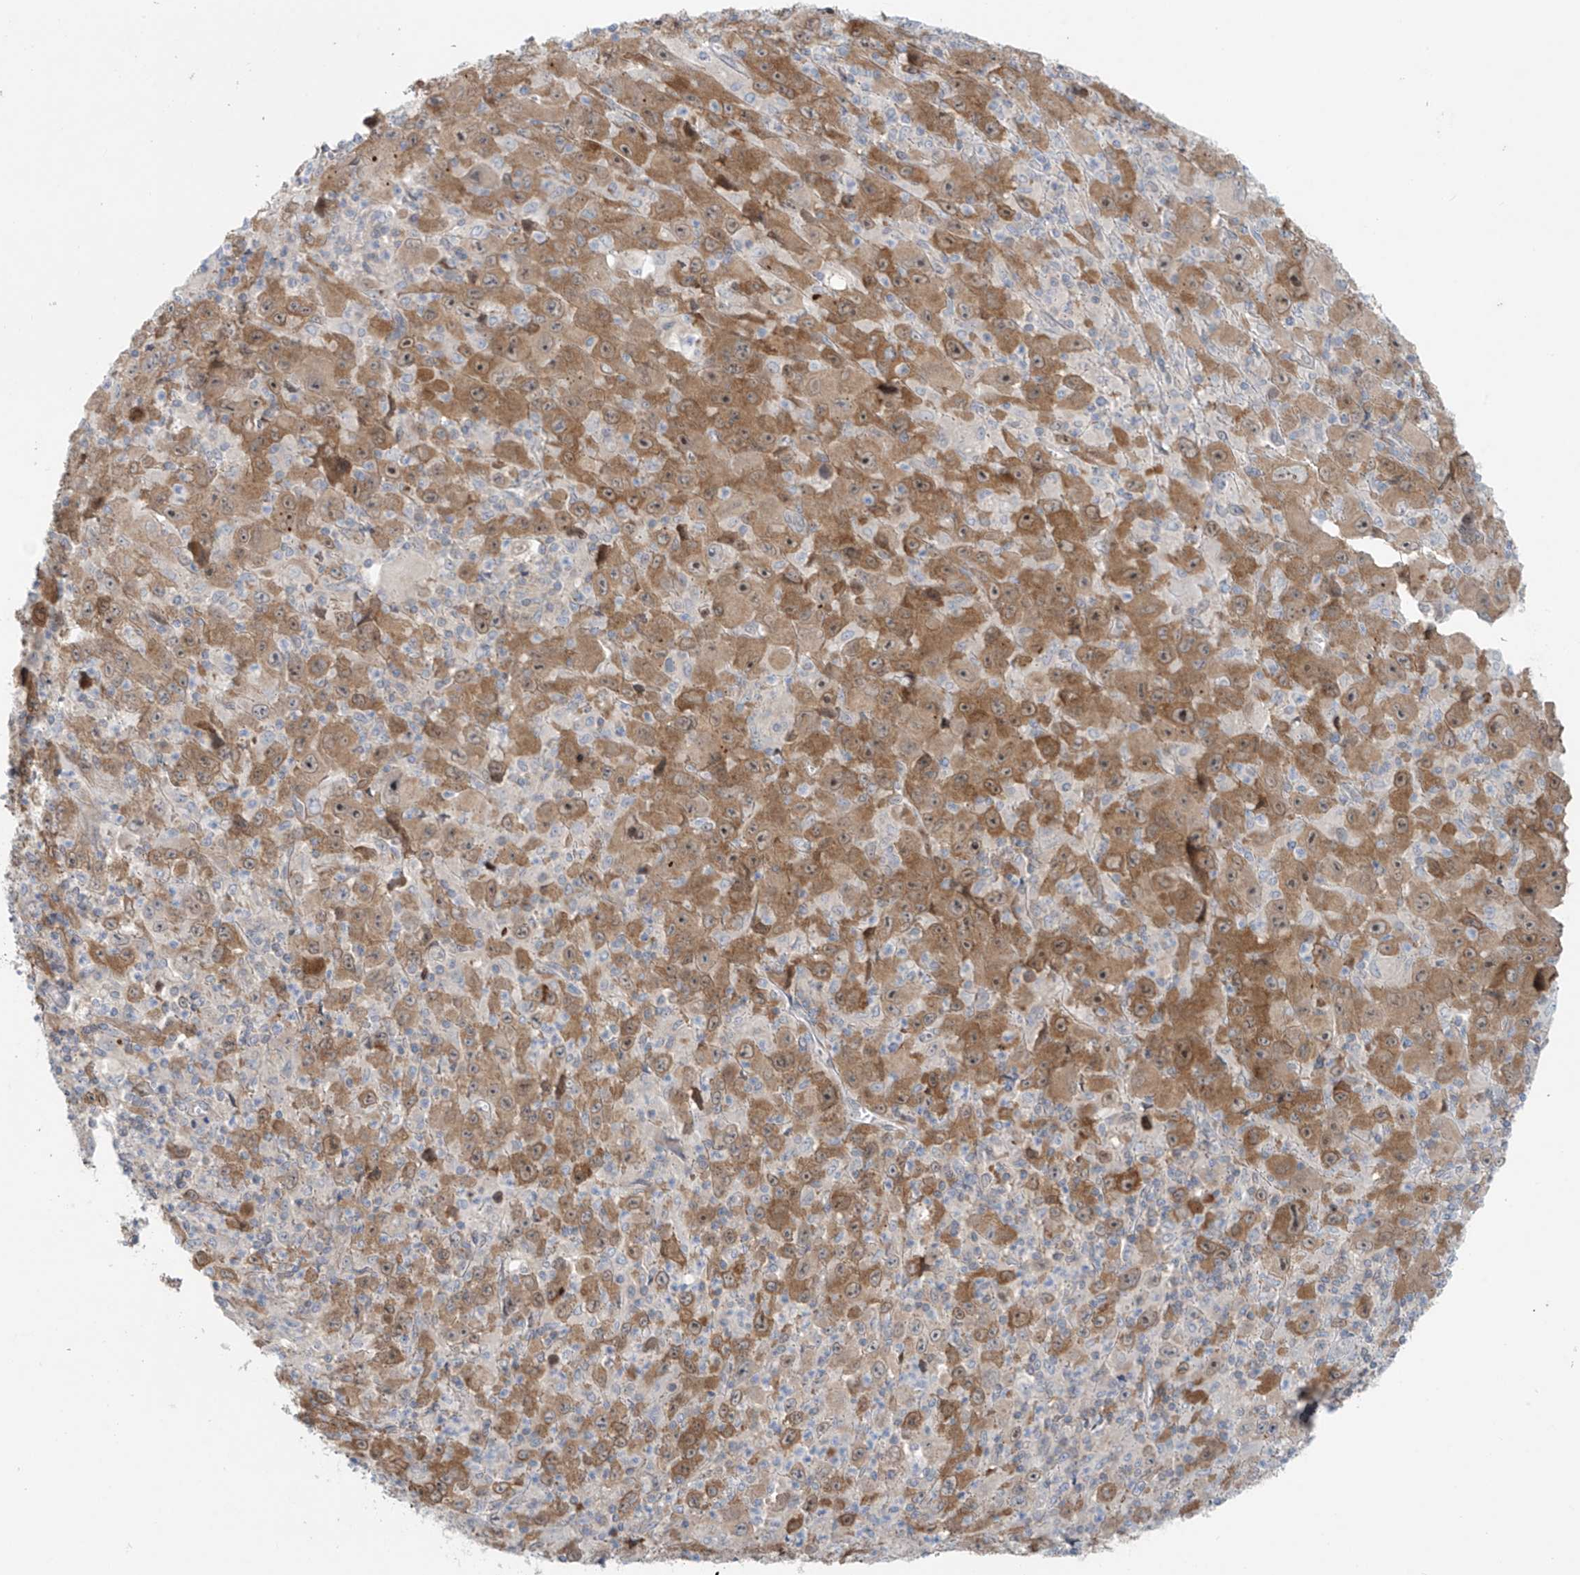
{"staining": {"intensity": "moderate", "quantity": ">75%", "location": "cytoplasmic/membranous,nuclear"}, "tissue": "melanoma", "cell_type": "Tumor cells", "image_type": "cancer", "snomed": [{"axis": "morphology", "description": "Malignant melanoma, Metastatic site"}, {"axis": "topography", "description": "Skin"}], "caption": "Melanoma was stained to show a protein in brown. There is medium levels of moderate cytoplasmic/membranous and nuclear expression in about >75% of tumor cells. (DAB = brown stain, brightfield microscopy at high magnification).", "gene": "PPAT", "patient": {"sex": "female", "age": 56}}